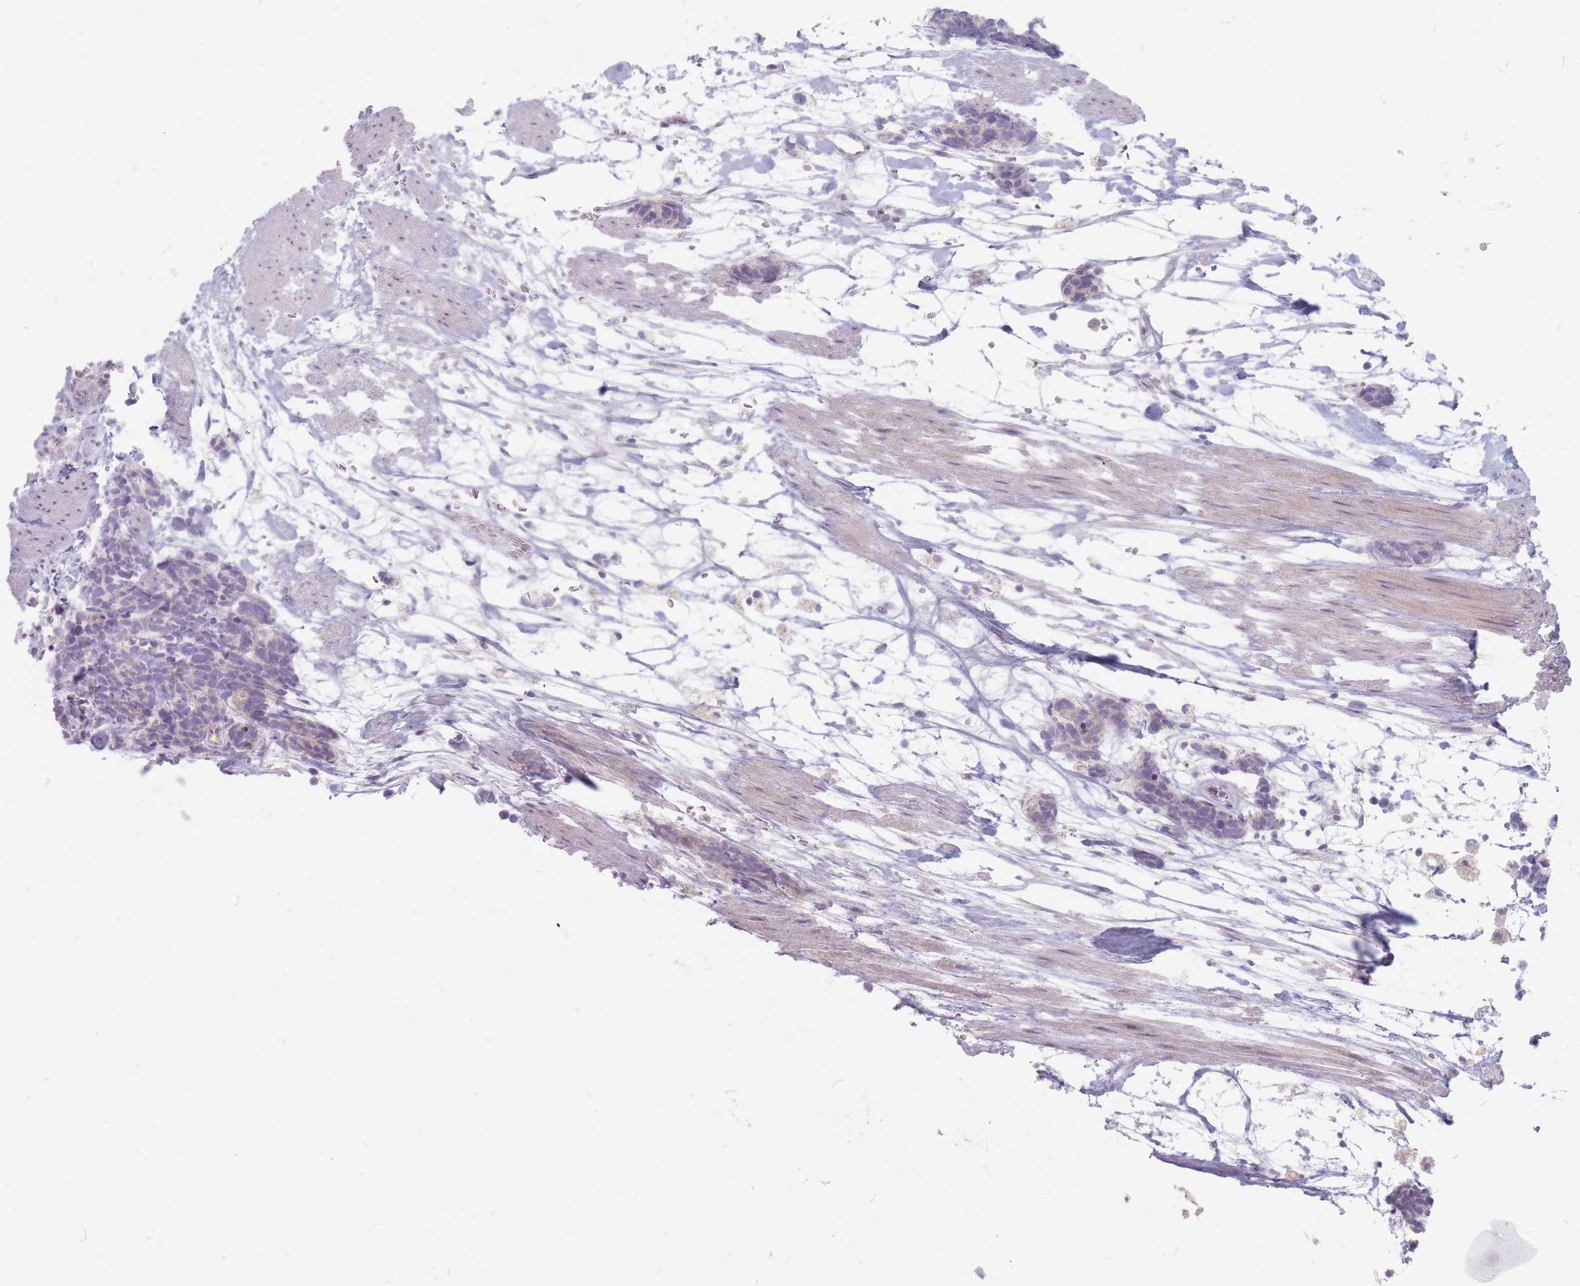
{"staining": {"intensity": "negative", "quantity": "none", "location": "none"}, "tissue": "carcinoid", "cell_type": "Tumor cells", "image_type": "cancer", "snomed": [{"axis": "morphology", "description": "Carcinoma, NOS"}, {"axis": "morphology", "description": "Carcinoid, malignant, NOS"}, {"axis": "topography", "description": "Prostate"}], "caption": "Tumor cells show no significant positivity in carcinoid.", "gene": "CHCHD7", "patient": {"sex": "male", "age": 57}}